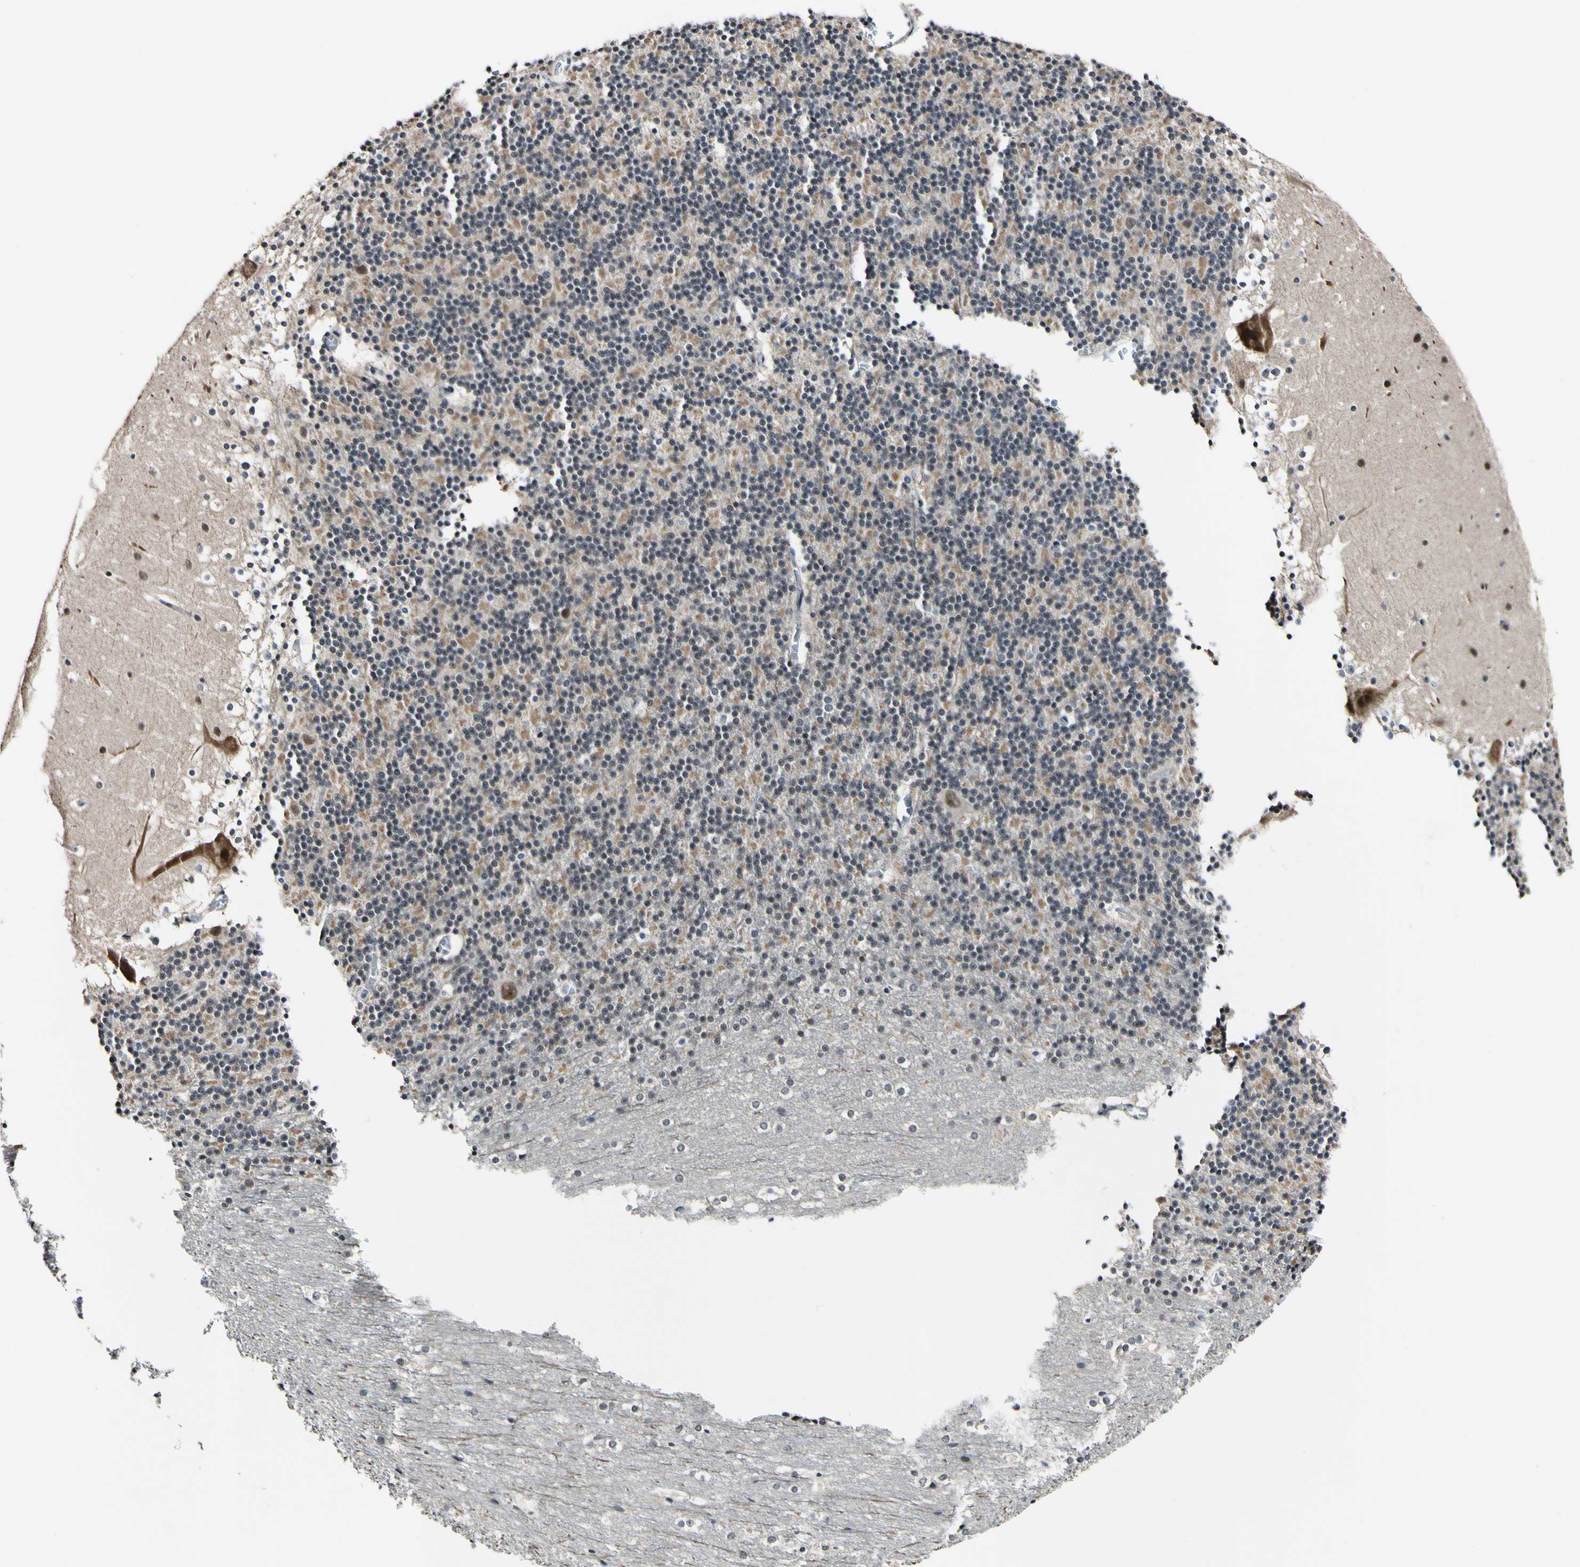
{"staining": {"intensity": "negative", "quantity": "none", "location": "none"}, "tissue": "cerebellum", "cell_type": "Cells in granular layer", "image_type": "normal", "snomed": [{"axis": "morphology", "description": "Normal tissue, NOS"}, {"axis": "topography", "description": "Cerebellum"}], "caption": "There is no significant positivity in cells in granular layer of cerebellum. Brightfield microscopy of immunohistochemistry stained with DAB (brown) and hematoxylin (blue), captured at high magnification.", "gene": "POLR2F", "patient": {"sex": "female", "age": 19}}